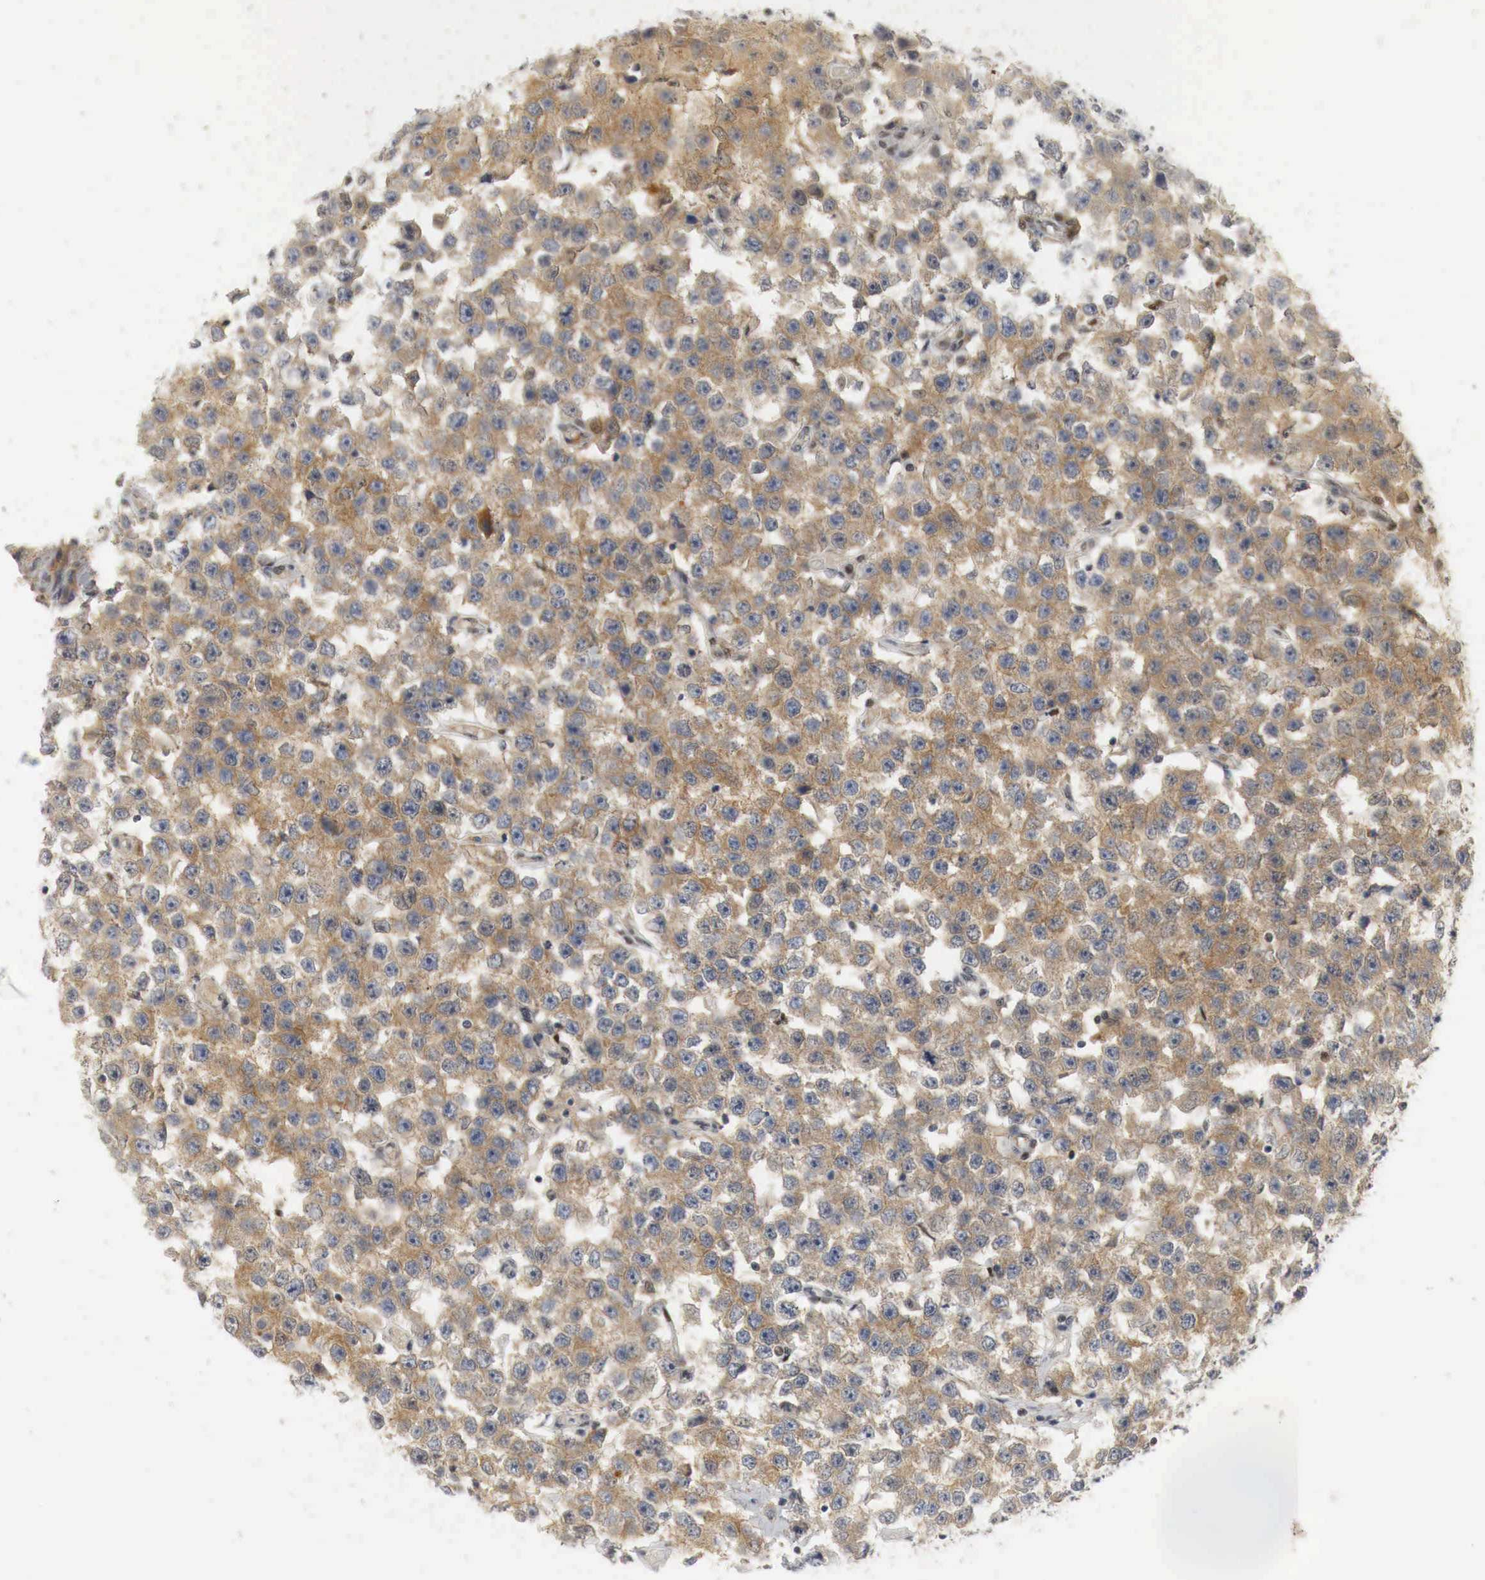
{"staining": {"intensity": "moderate", "quantity": "25%-75%", "location": "cytoplasmic/membranous,nuclear"}, "tissue": "testis cancer", "cell_type": "Tumor cells", "image_type": "cancer", "snomed": [{"axis": "morphology", "description": "Seminoma, NOS"}, {"axis": "topography", "description": "Testis"}], "caption": "Moderate cytoplasmic/membranous and nuclear protein staining is appreciated in approximately 25%-75% of tumor cells in seminoma (testis).", "gene": "MYC", "patient": {"sex": "male", "age": 52}}